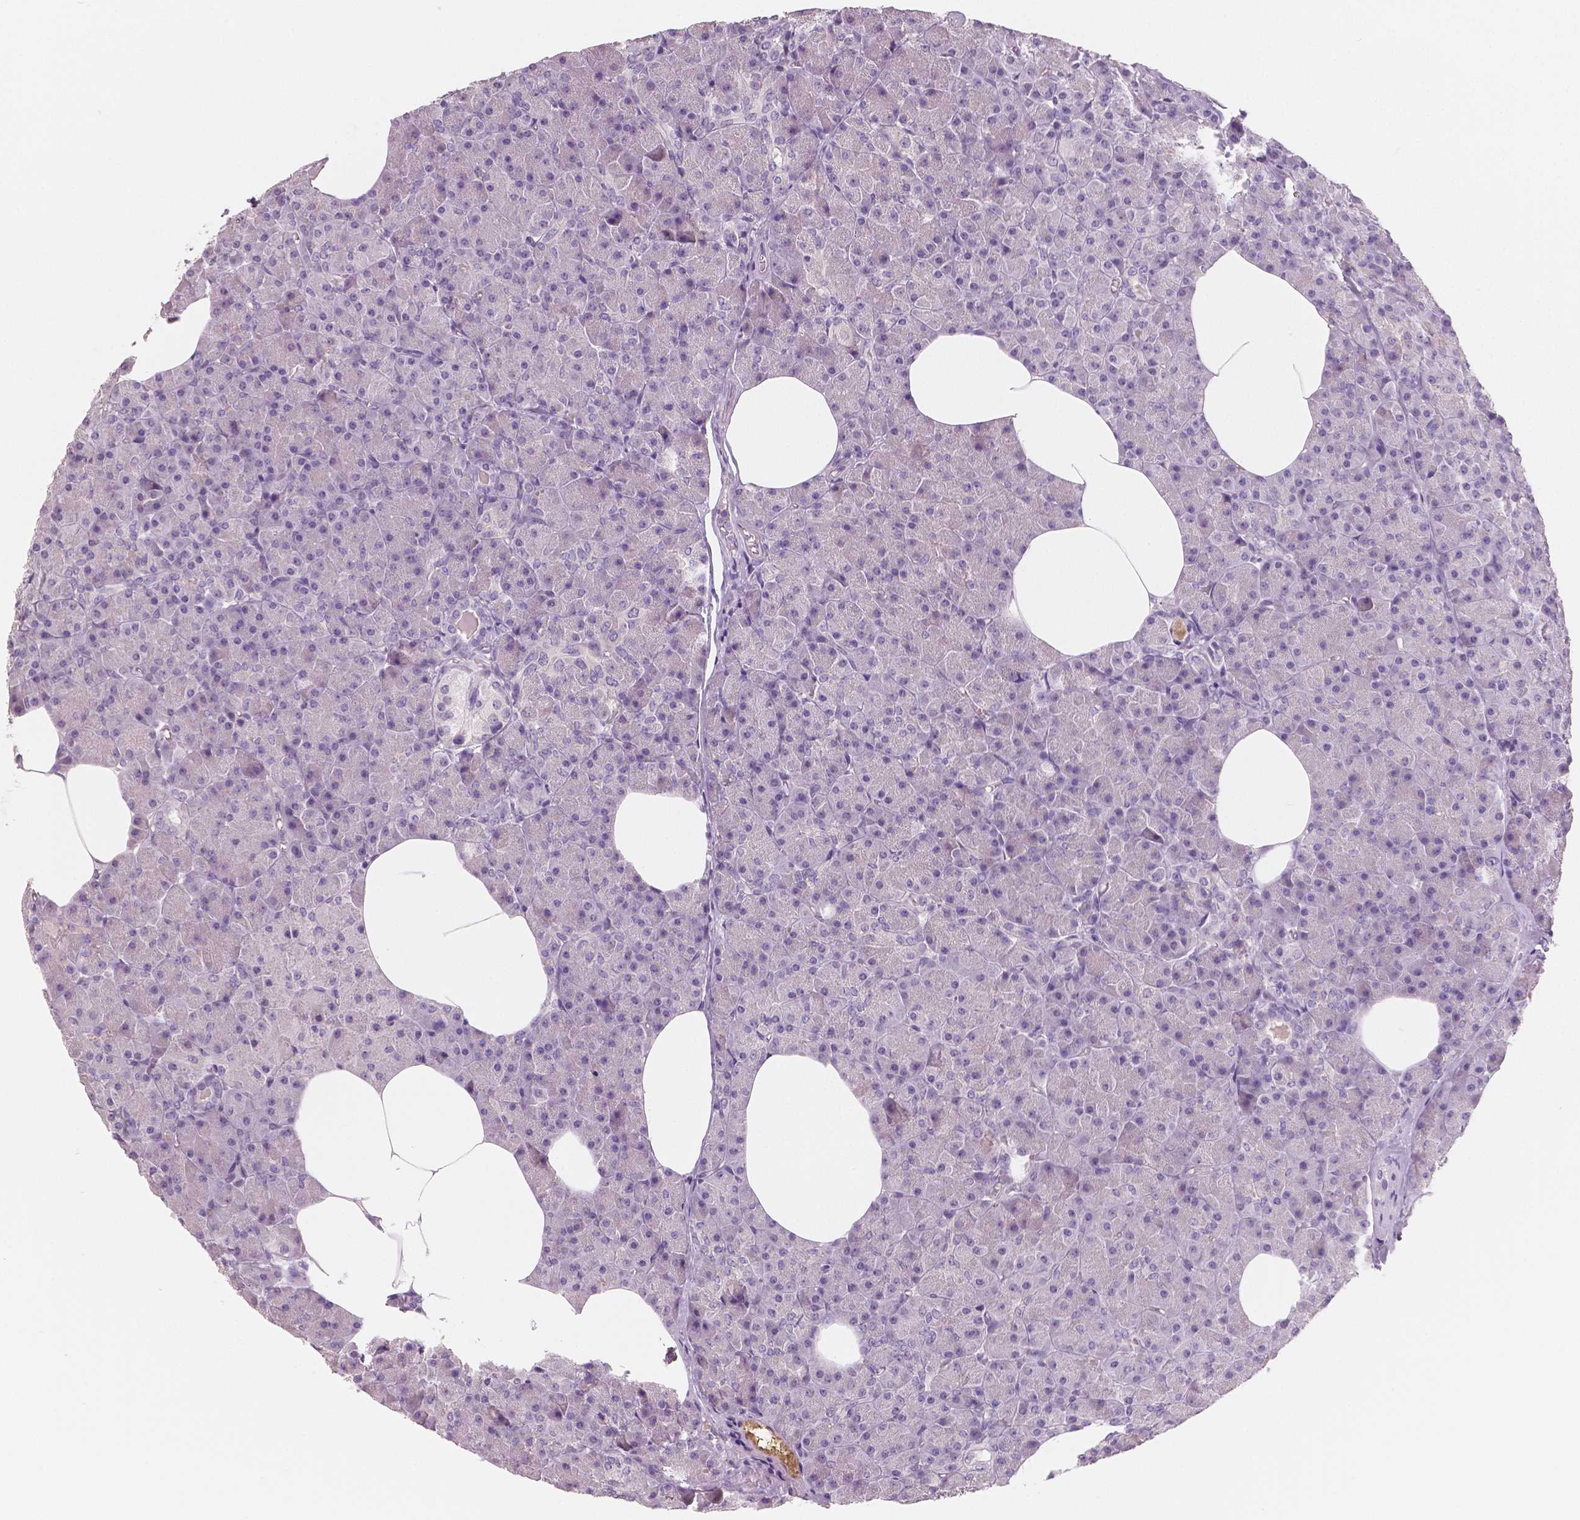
{"staining": {"intensity": "negative", "quantity": "none", "location": "none"}, "tissue": "pancreas", "cell_type": "Exocrine glandular cells", "image_type": "normal", "snomed": [{"axis": "morphology", "description": "Normal tissue, NOS"}, {"axis": "topography", "description": "Pancreas"}], "caption": "Immunohistochemical staining of benign human pancreas reveals no significant expression in exocrine glandular cells.", "gene": "APOA4", "patient": {"sex": "female", "age": 45}}